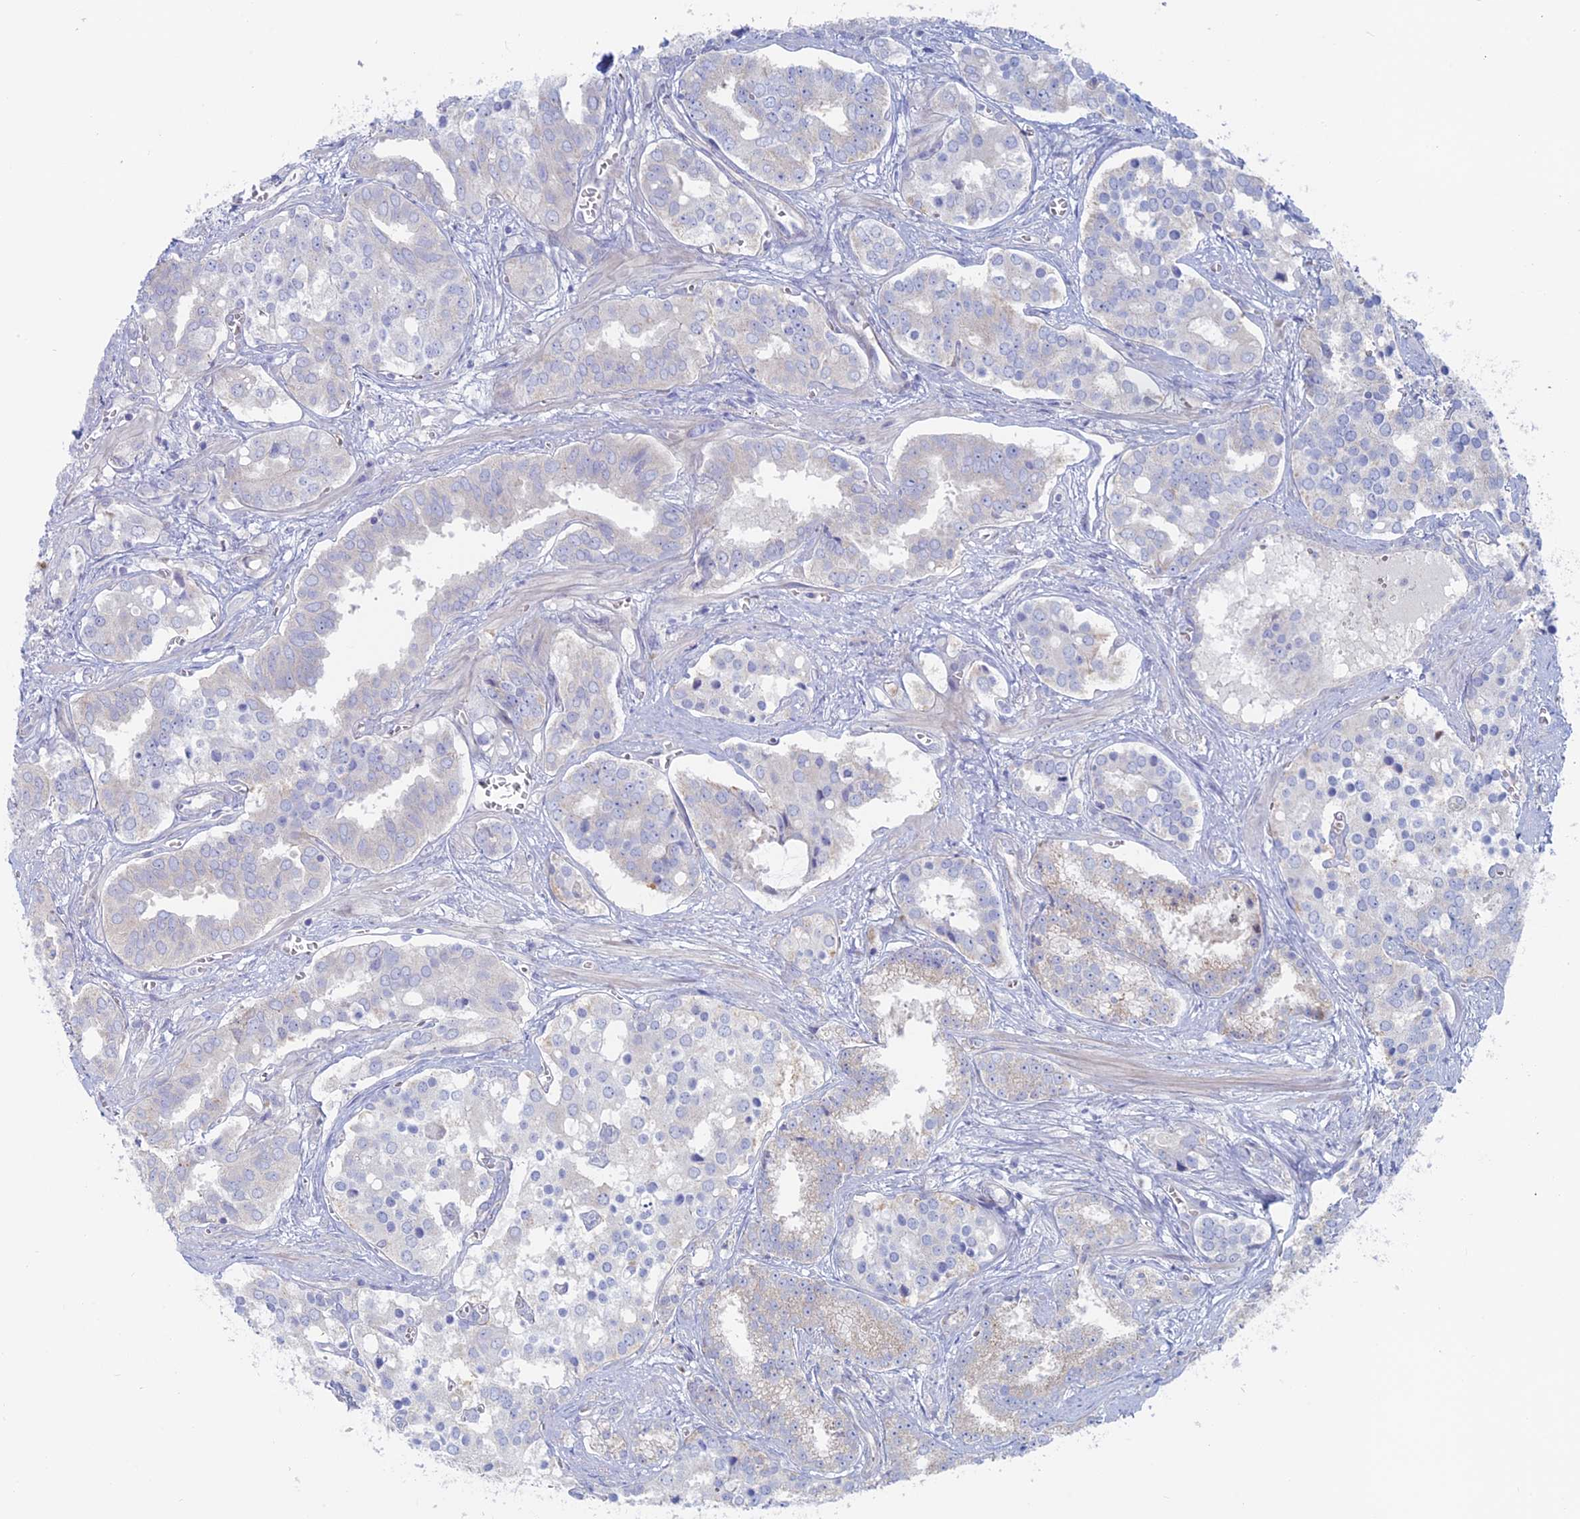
{"staining": {"intensity": "negative", "quantity": "none", "location": "none"}, "tissue": "prostate cancer", "cell_type": "Tumor cells", "image_type": "cancer", "snomed": [{"axis": "morphology", "description": "Adenocarcinoma, High grade"}, {"axis": "topography", "description": "Prostate"}], "caption": "Immunohistochemistry micrograph of human adenocarcinoma (high-grade) (prostate) stained for a protein (brown), which exhibits no staining in tumor cells.", "gene": "TBC1D30", "patient": {"sex": "male", "age": 67}}